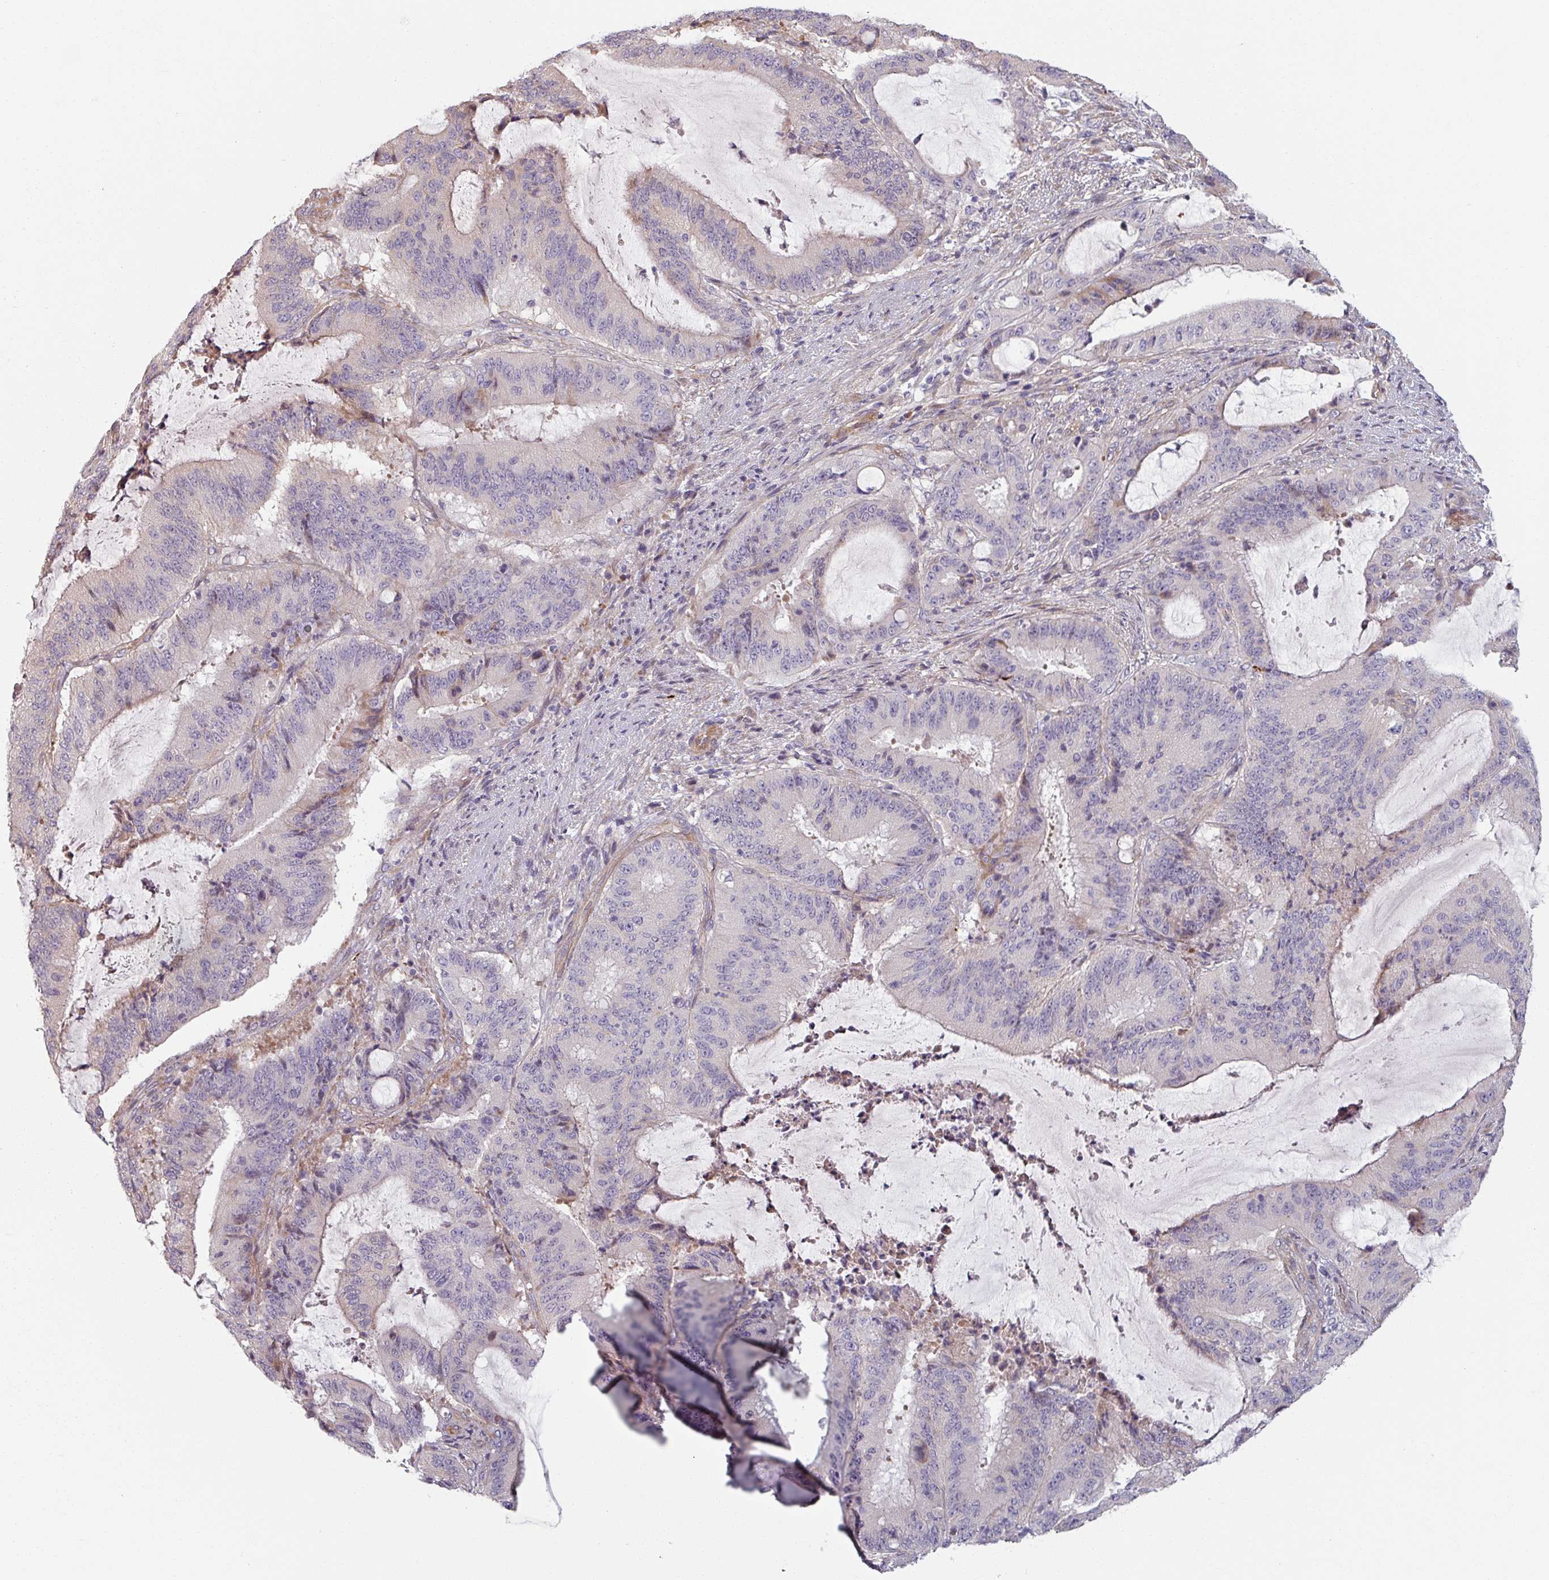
{"staining": {"intensity": "negative", "quantity": "none", "location": "none"}, "tissue": "liver cancer", "cell_type": "Tumor cells", "image_type": "cancer", "snomed": [{"axis": "morphology", "description": "Normal tissue, NOS"}, {"axis": "morphology", "description": "Cholangiocarcinoma"}, {"axis": "topography", "description": "Liver"}, {"axis": "topography", "description": "Peripheral nerve tissue"}], "caption": "Immunohistochemistry (IHC) image of neoplastic tissue: human cholangiocarcinoma (liver) stained with DAB (3,3'-diaminobenzidine) displays no significant protein positivity in tumor cells.", "gene": "C4BPB", "patient": {"sex": "female", "age": 73}}